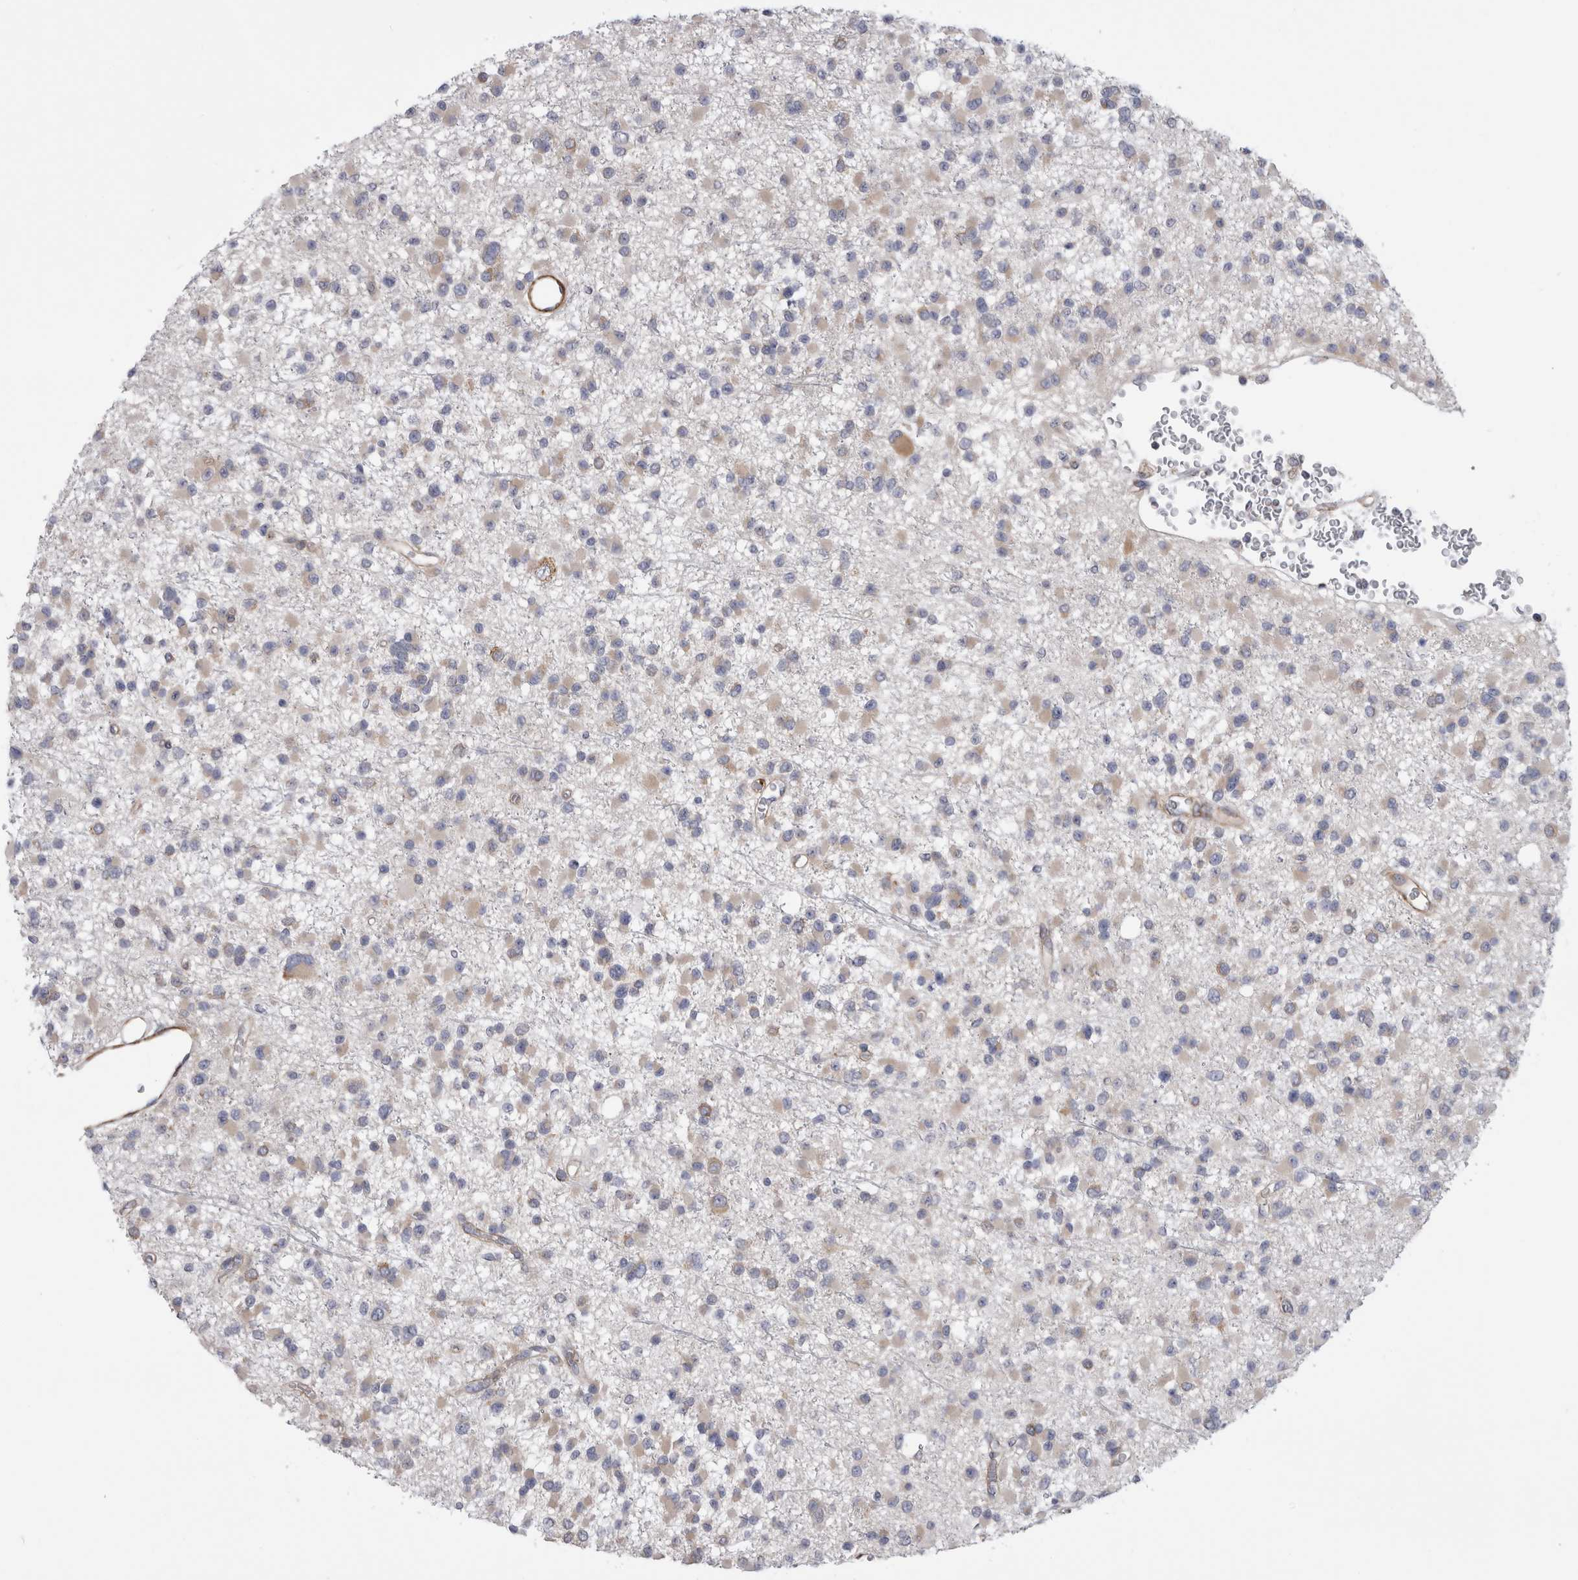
{"staining": {"intensity": "negative", "quantity": "none", "location": "none"}, "tissue": "glioma", "cell_type": "Tumor cells", "image_type": "cancer", "snomed": [{"axis": "morphology", "description": "Glioma, malignant, Low grade"}, {"axis": "topography", "description": "Brain"}], "caption": "High magnification brightfield microscopy of low-grade glioma (malignant) stained with DAB (3,3'-diaminobenzidine) (brown) and counterstained with hematoxylin (blue): tumor cells show no significant positivity.", "gene": "EPRS1", "patient": {"sex": "female", "age": 22}}